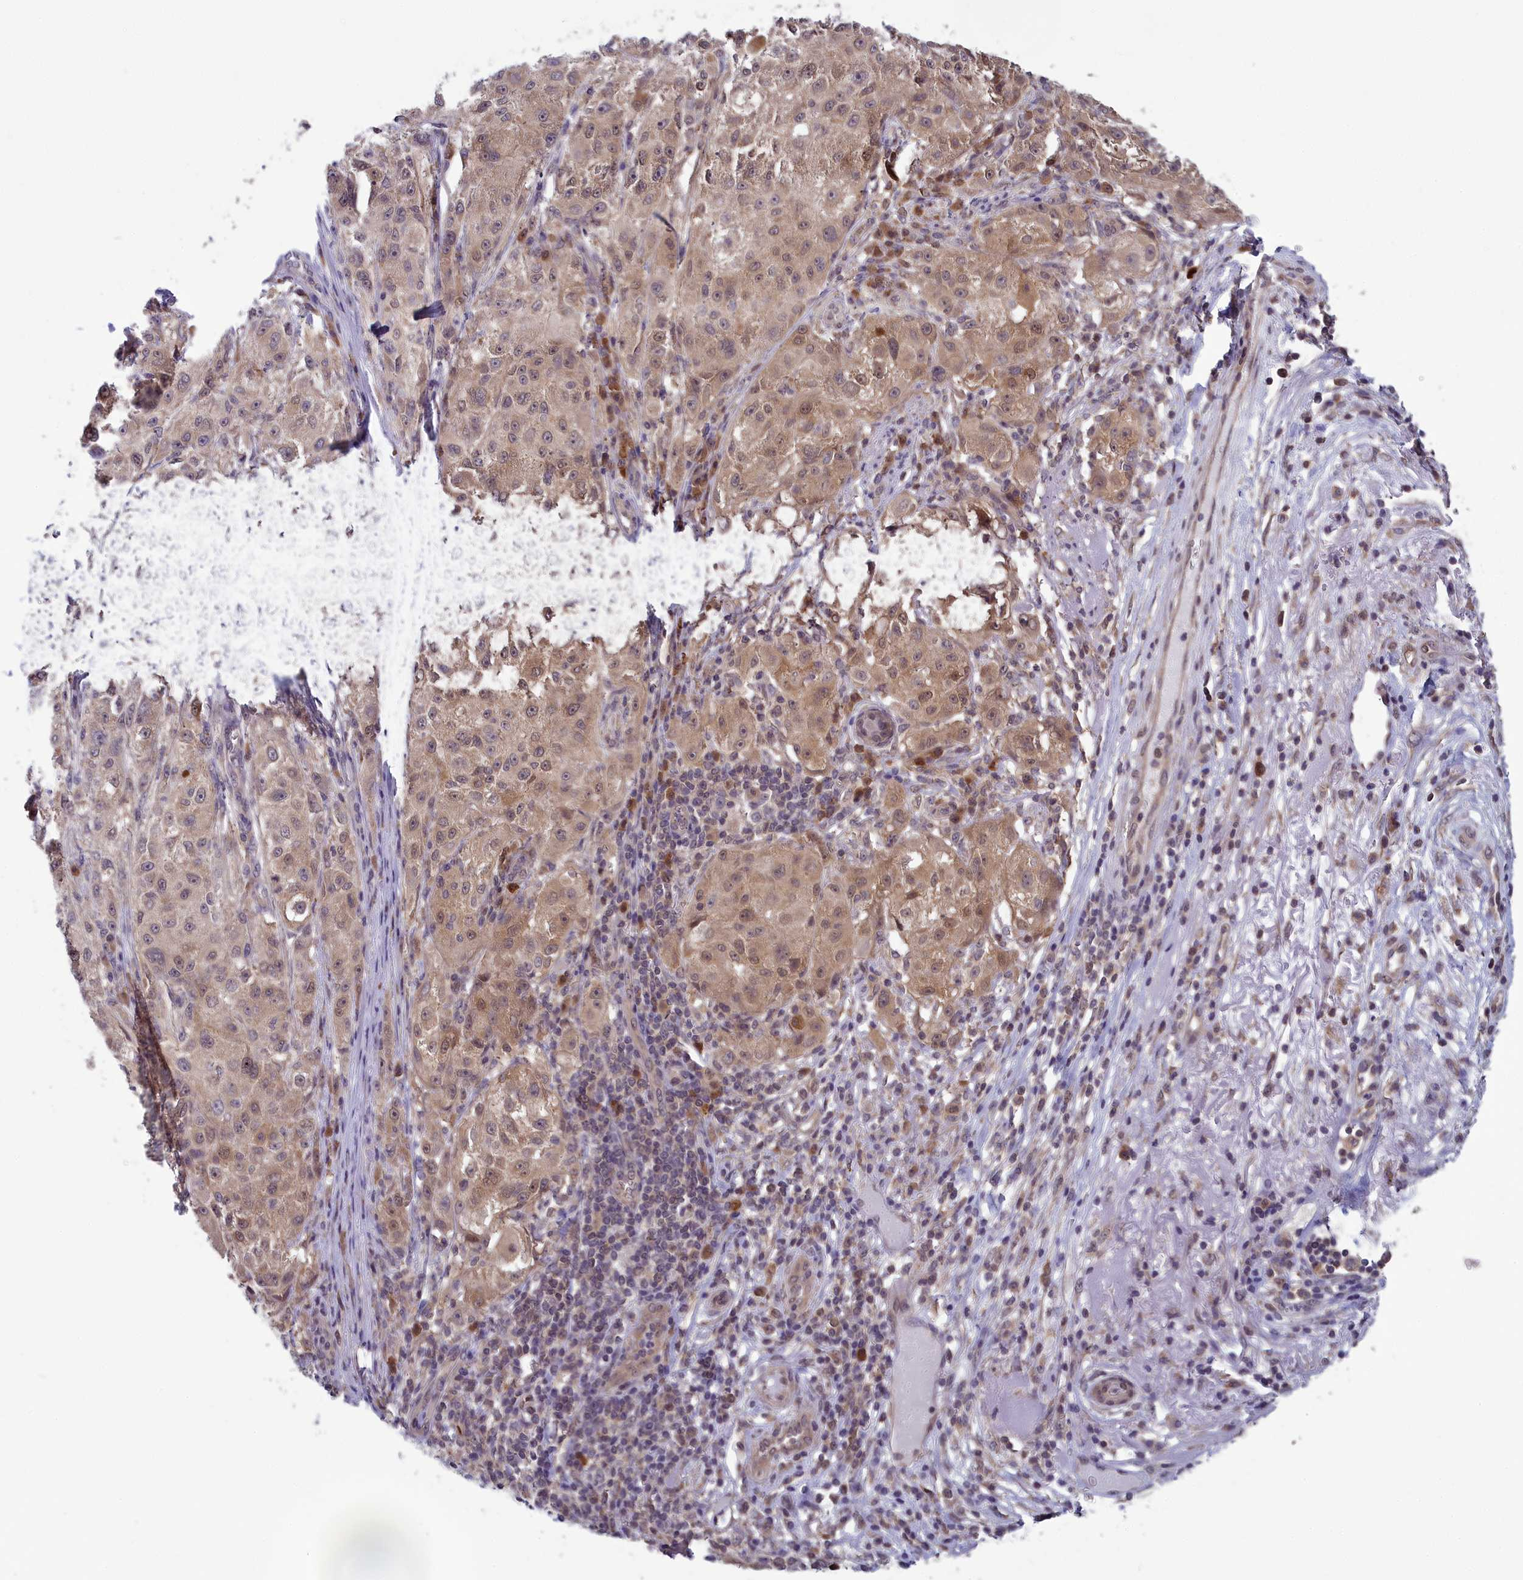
{"staining": {"intensity": "moderate", "quantity": "25%-75%", "location": "cytoplasmic/membranous"}, "tissue": "melanoma", "cell_type": "Tumor cells", "image_type": "cancer", "snomed": [{"axis": "morphology", "description": "Necrosis, NOS"}, {"axis": "morphology", "description": "Malignant melanoma, NOS"}, {"axis": "topography", "description": "Skin"}], "caption": "Human malignant melanoma stained for a protein (brown) demonstrates moderate cytoplasmic/membranous positive staining in approximately 25%-75% of tumor cells.", "gene": "MRI1", "patient": {"sex": "female", "age": 87}}